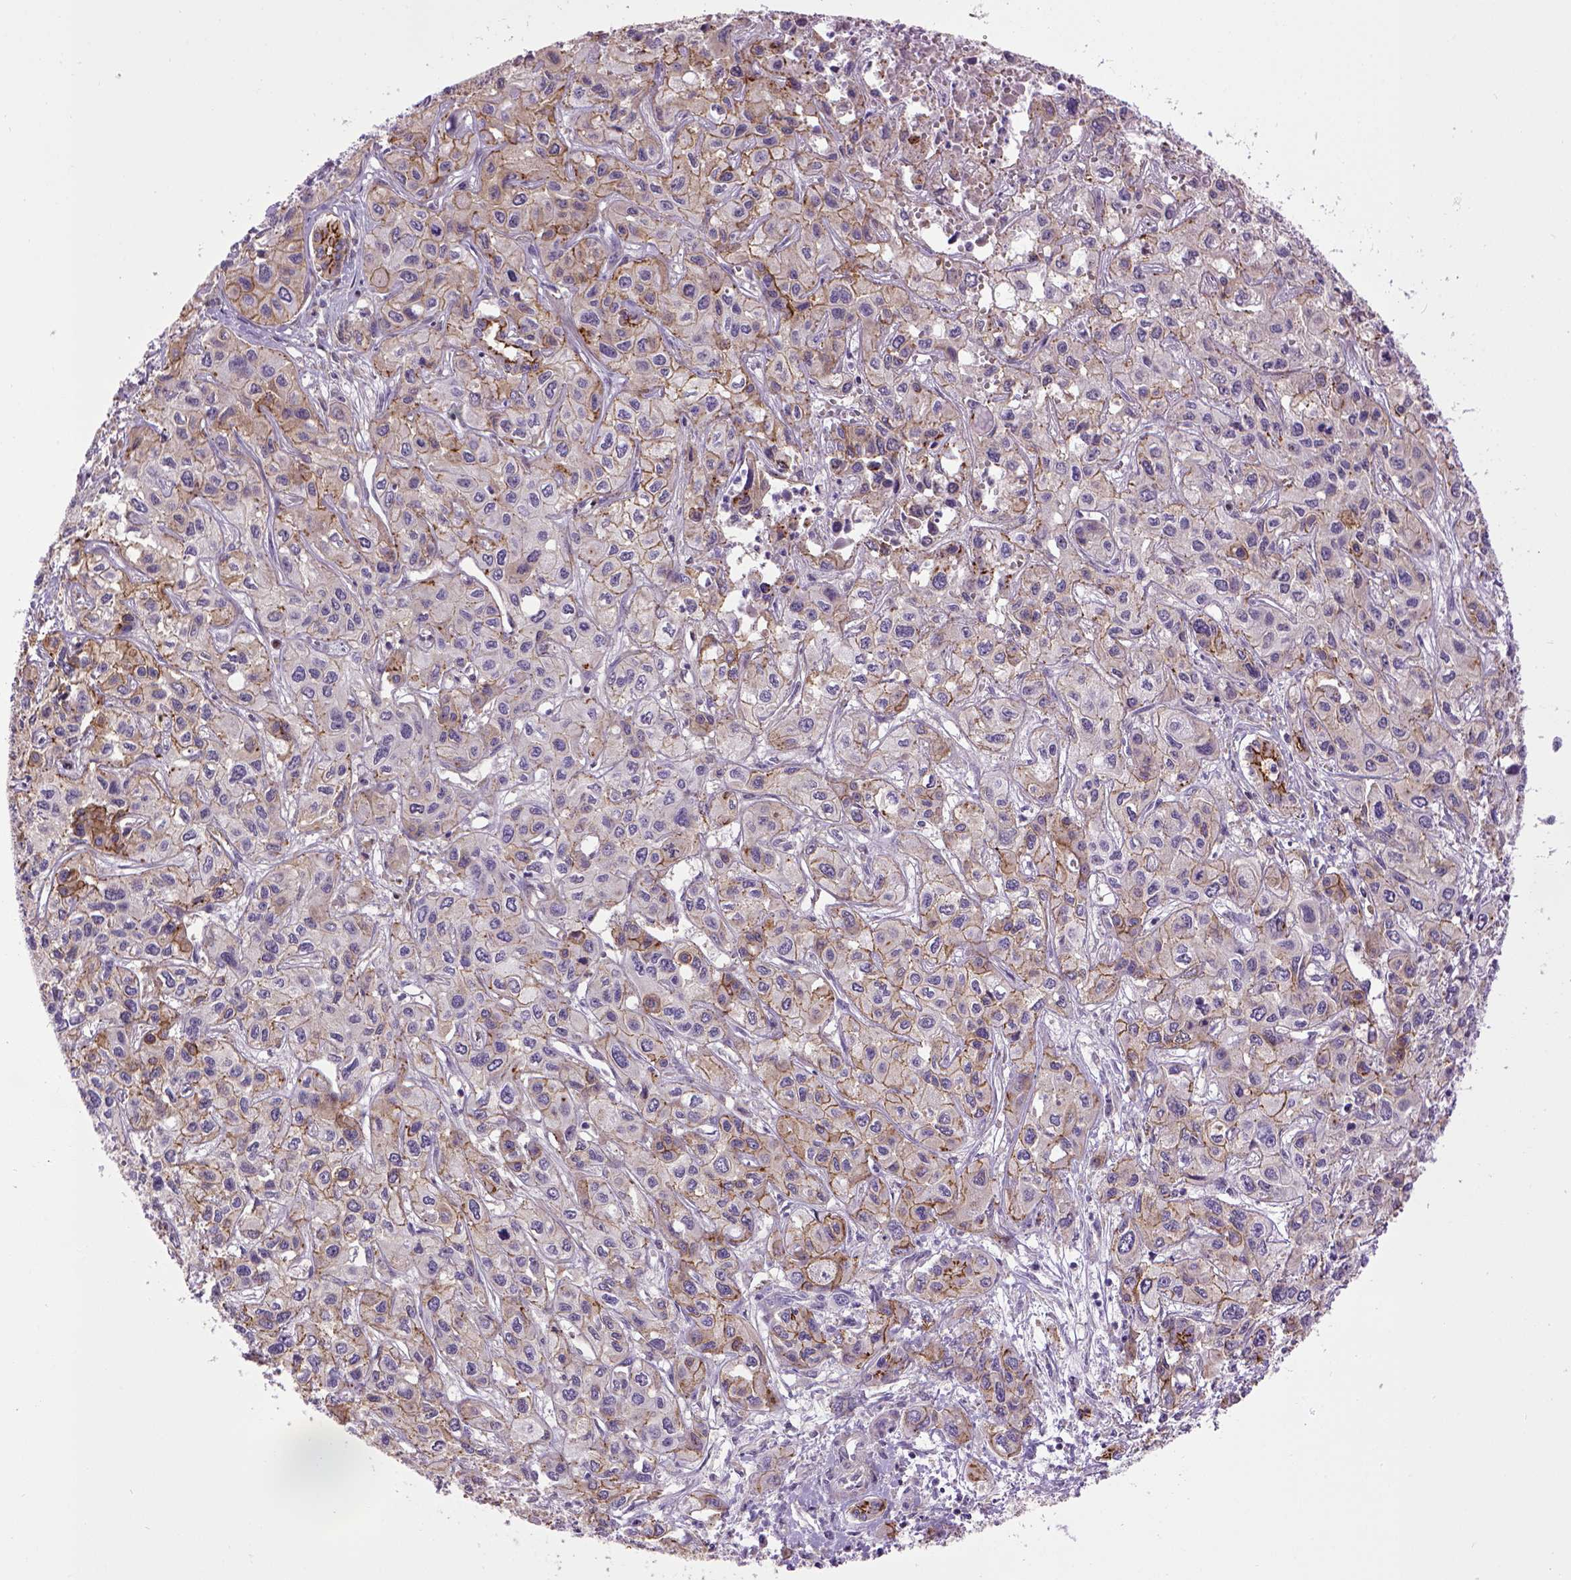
{"staining": {"intensity": "moderate", "quantity": "25%-75%", "location": "cytoplasmic/membranous"}, "tissue": "liver cancer", "cell_type": "Tumor cells", "image_type": "cancer", "snomed": [{"axis": "morphology", "description": "Cholangiocarcinoma"}, {"axis": "topography", "description": "Liver"}], "caption": "The micrograph exhibits a brown stain indicating the presence of a protein in the cytoplasmic/membranous of tumor cells in liver cancer (cholangiocarcinoma).", "gene": "CDH1", "patient": {"sex": "female", "age": 66}}